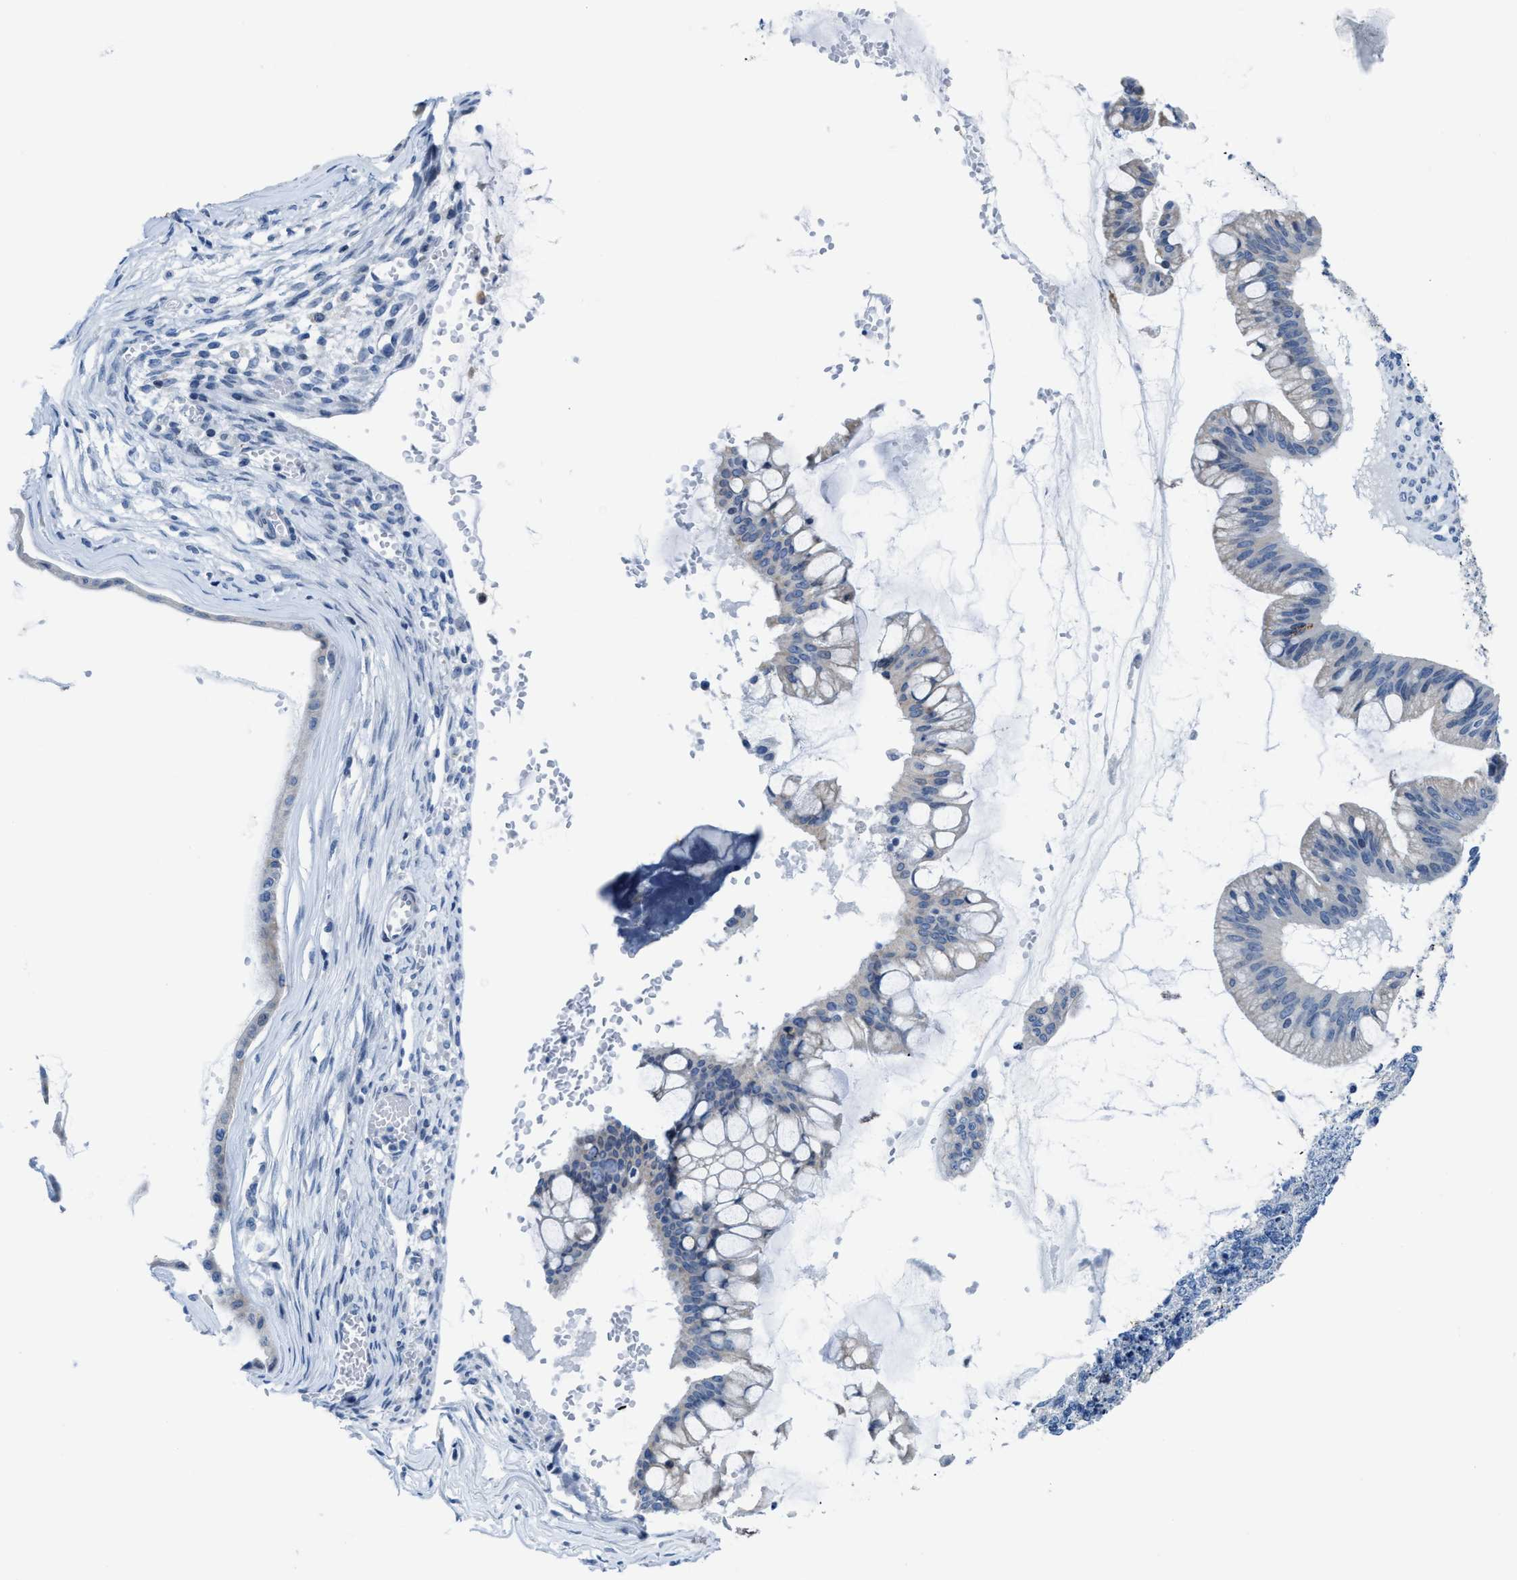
{"staining": {"intensity": "negative", "quantity": "none", "location": "none"}, "tissue": "ovarian cancer", "cell_type": "Tumor cells", "image_type": "cancer", "snomed": [{"axis": "morphology", "description": "Cystadenocarcinoma, mucinous, NOS"}, {"axis": "topography", "description": "Ovary"}], "caption": "Ovarian mucinous cystadenocarcinoma was stained to show a protein in brown. There is no significant positivity in tumor cells. The staining was performed using DAB to visualize the protein expression in brown, while the nuclei were stained in blue with hematoxylin (Magnification: 20x).", "gene": "ASZ1", "patient": {"sex": "female", "age": 73}}